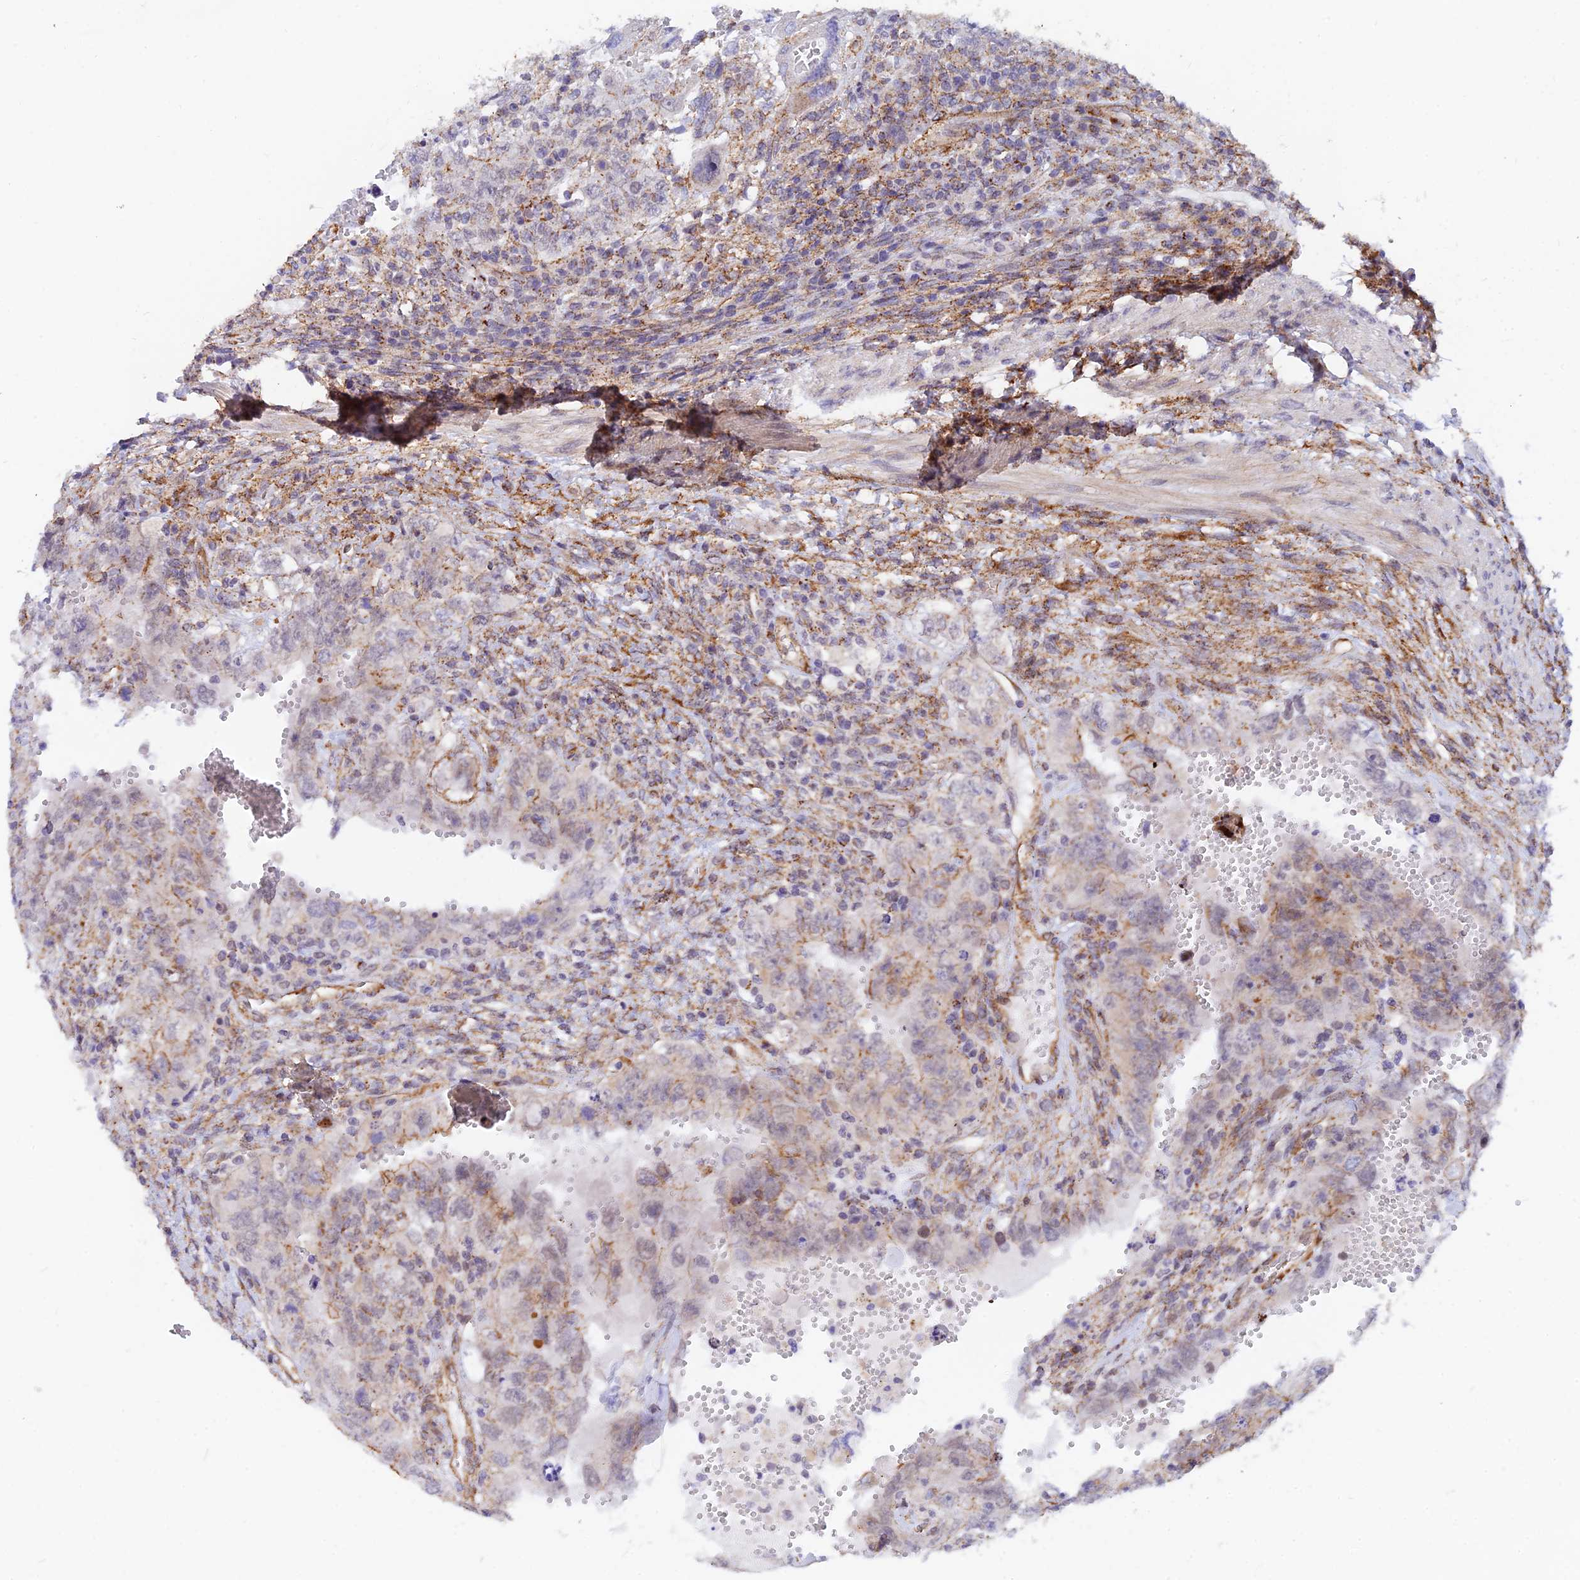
{"staining": {"intensity": "weak", "quantity": "<25%", "location": "cytoplasmic/membranous"}, "tissue": "testis cancer", "cell_type": "Tumor cells", "image_type": "cancer", "snomed": [{"axis": "morphology", "description": "Carcinoma, Embryonal, NOS"}, {"axis": "topography", "description": "Testis"}], "caption": "IHC image of neoplastic tissue: human testis cancer (embryonal carcinoma) stained with DAB (3,3'-diaminobenzidine) demonstrates no significant protein positivity in tumor cells. Nuclei are stained in blue.", "gene": "VSTM2L", "patient": {"sex": "male", "age": 26}}